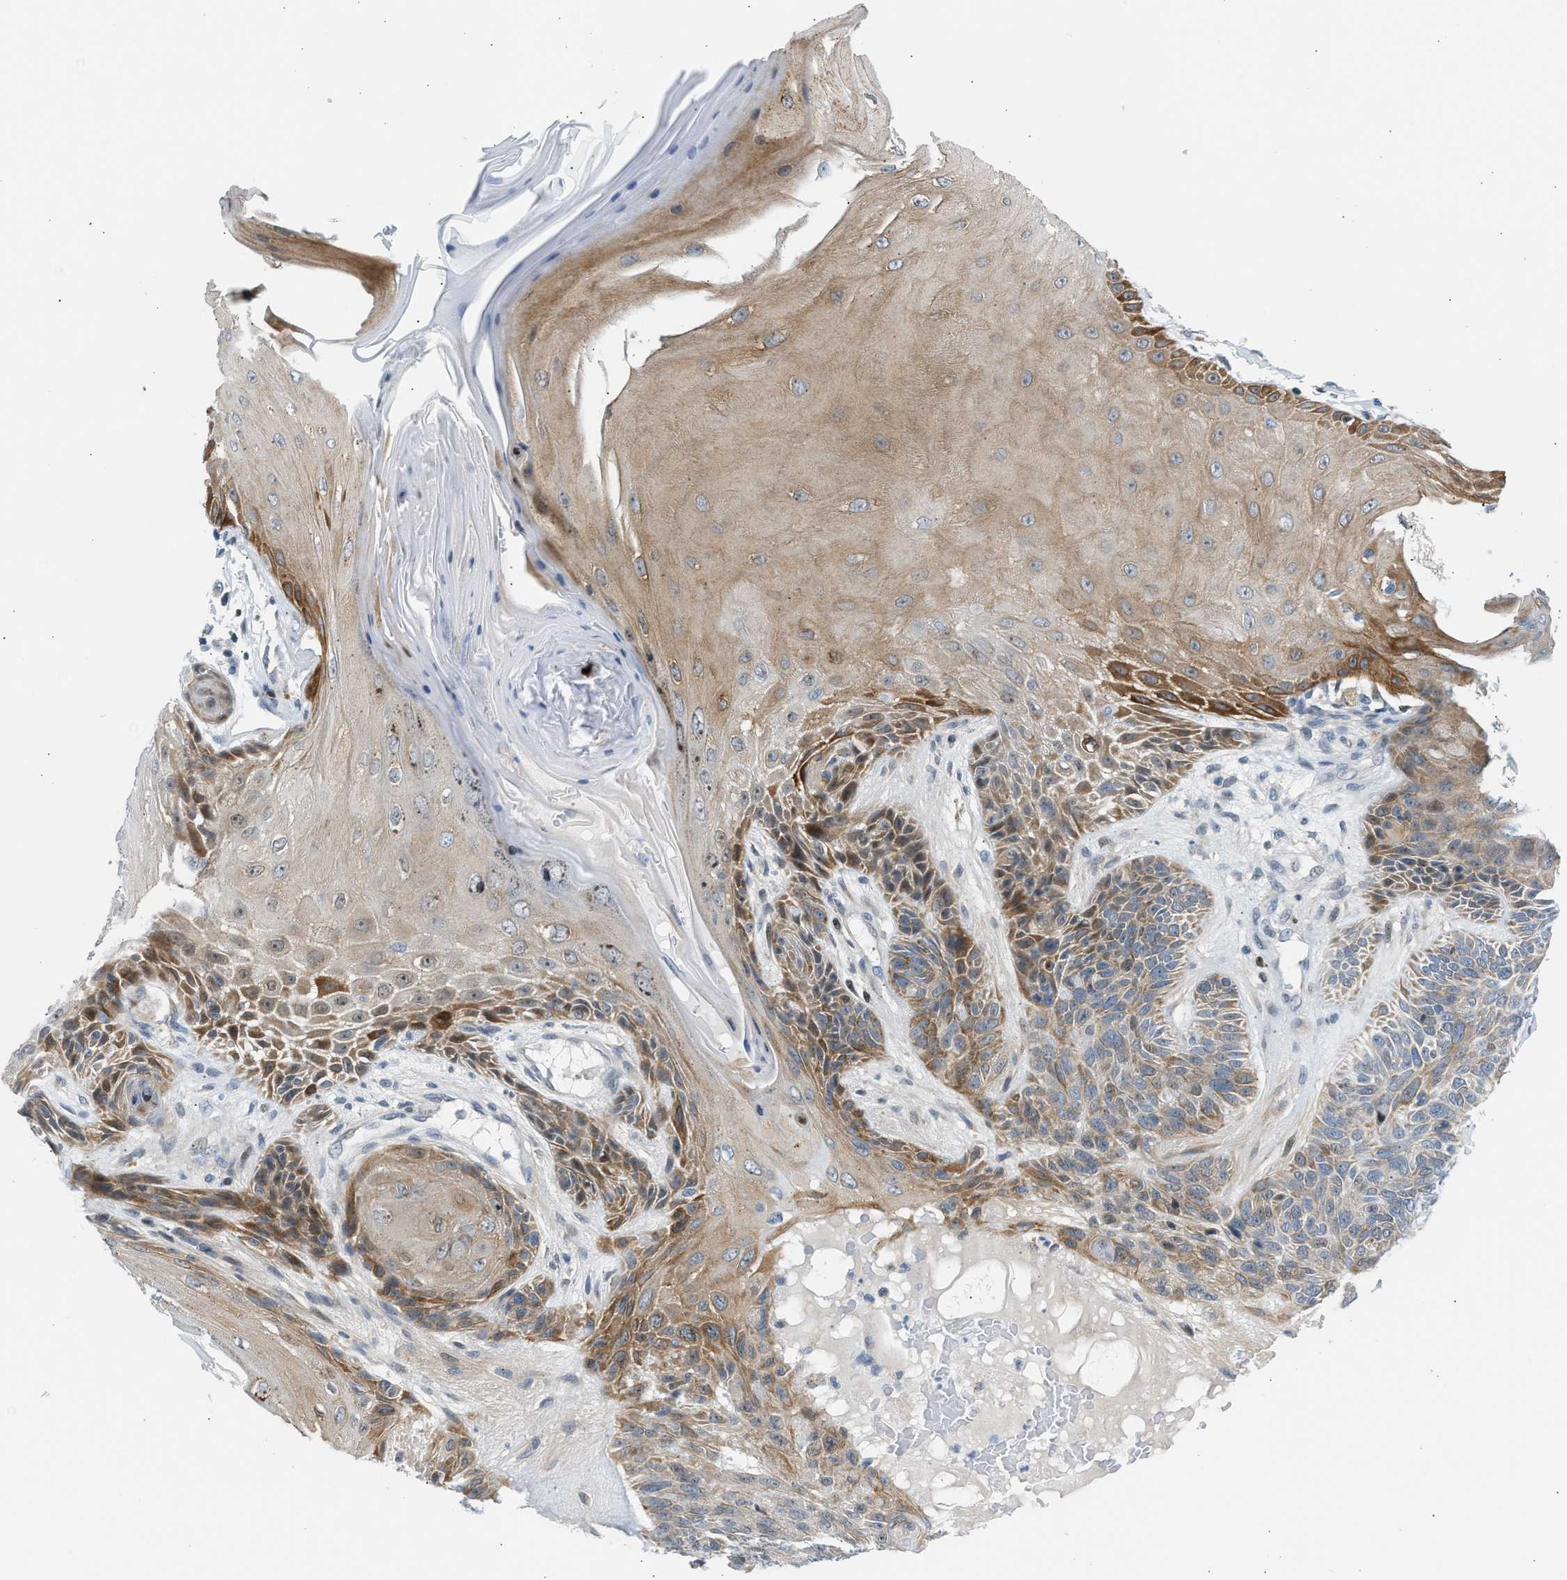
{"staining": {"intensity": "moderate", "quantity": "25%-75%", "location": "cytoplasmic/membranous"}, "tissue": "skin cancer", "cell_type": "Tumor cells", "image_type": "cancer", "snomed": [{"axis": "morphology", "description": "Basal cell carcinoma"}, {"axis": "topography", "description": "Skin"}], "caption": "Immunohistochemical staining of human basal cell carcinoma (skin) exhibits medium levels of moderate cytoplasmic/membranous protein staining in about 25%-75% of tumor cells.", "gene": "NPS", "patient": {"sex": "male", "age": 55}}